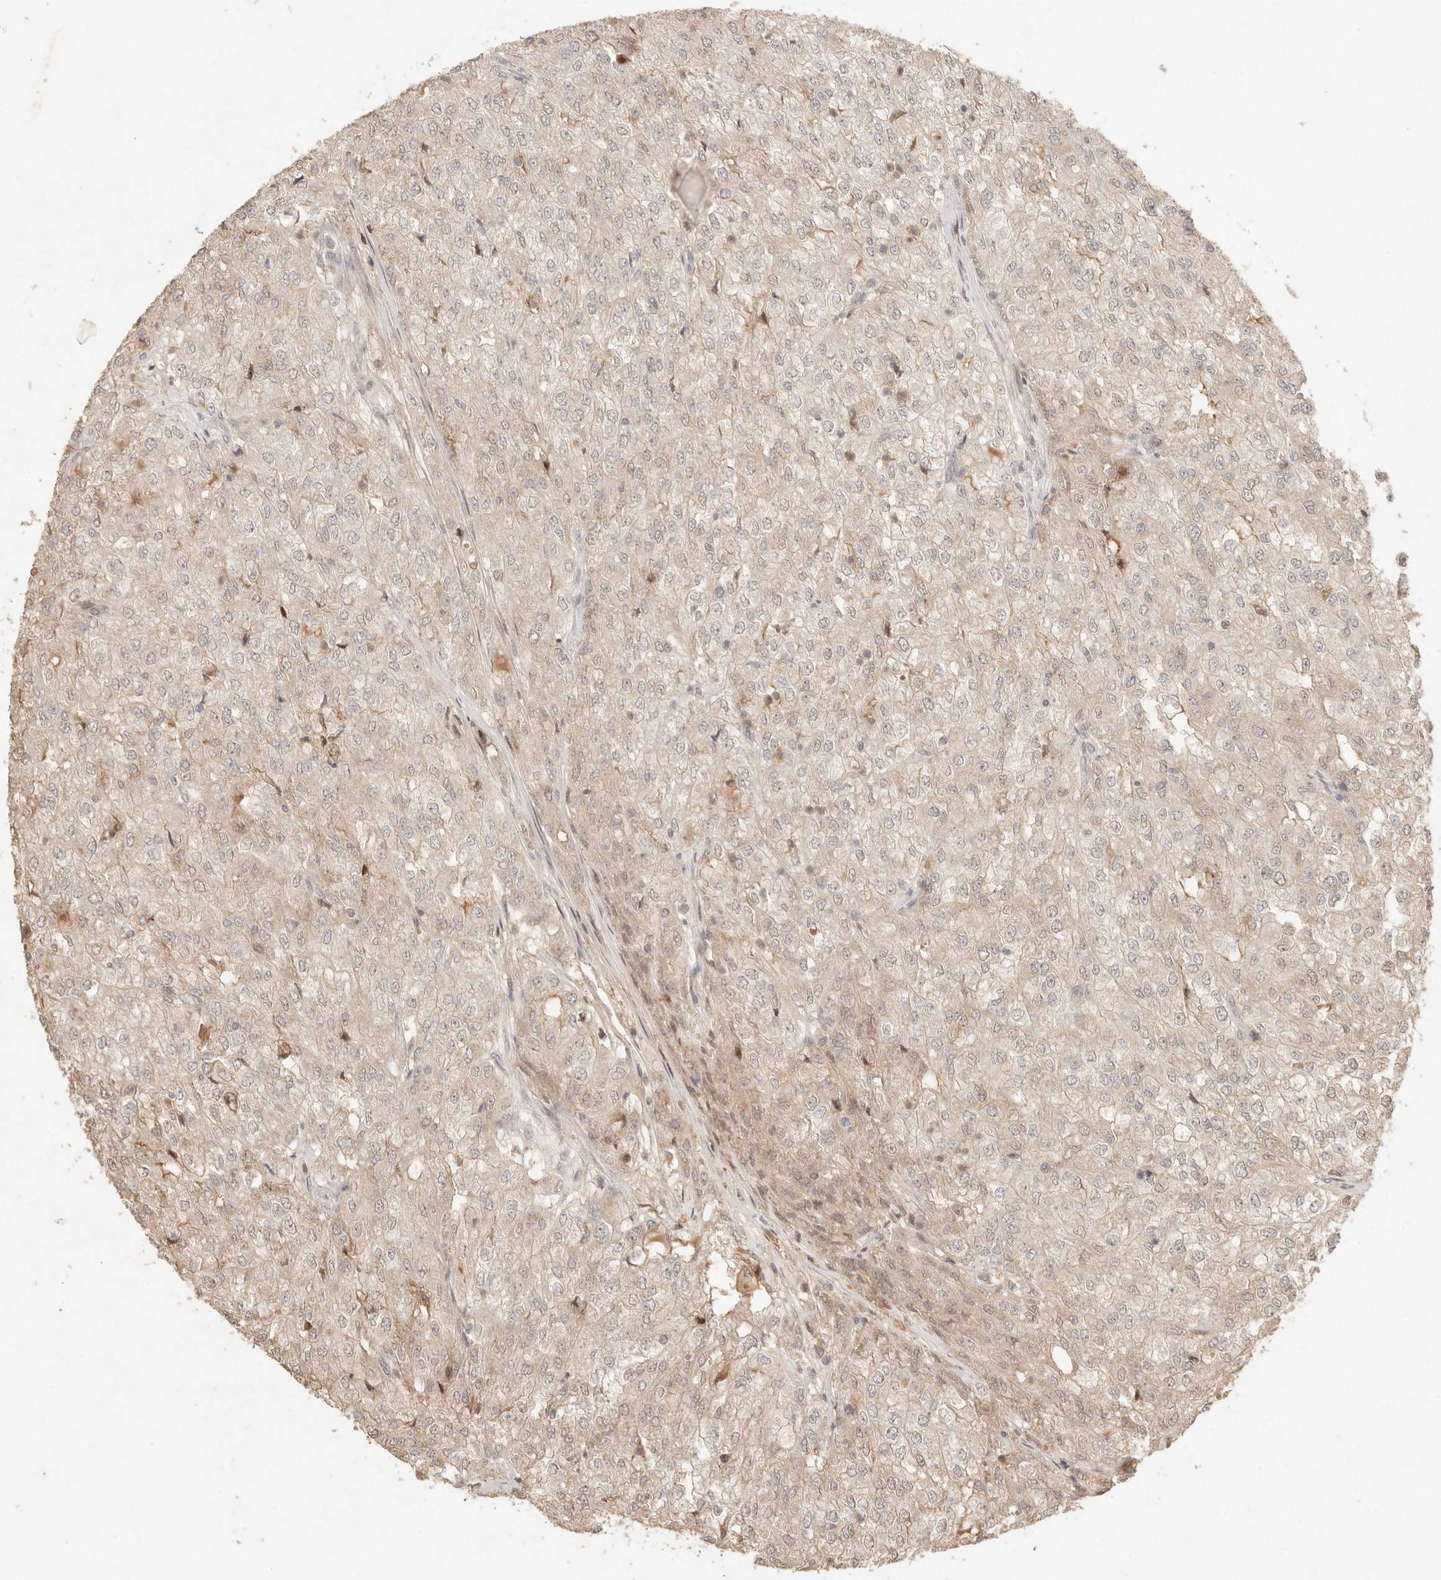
{"staining": {"intensity": "weak", "quantity": ">75%", "location": "cytoplasmic/membranous"}, "tissue": "renal cancer", "cell_type": "Tumor cells", "image_type": "cancer", "snomed": [{"axis": "morphology", "description": "Adenocarcinoma, NOS"}, {"axis": "topography", "description": "Kidney"}], "caption": "An immunohistochemistry (IHC) image of neoplastic tissue is shown. Protein staining in brown highlights weak cytoplasmic/membranous positivity in renal cancer (adenocarcinoma) within tumor cells.", "gene": "PHLDA3", "patient": {"sex": "female", "age": 54}}